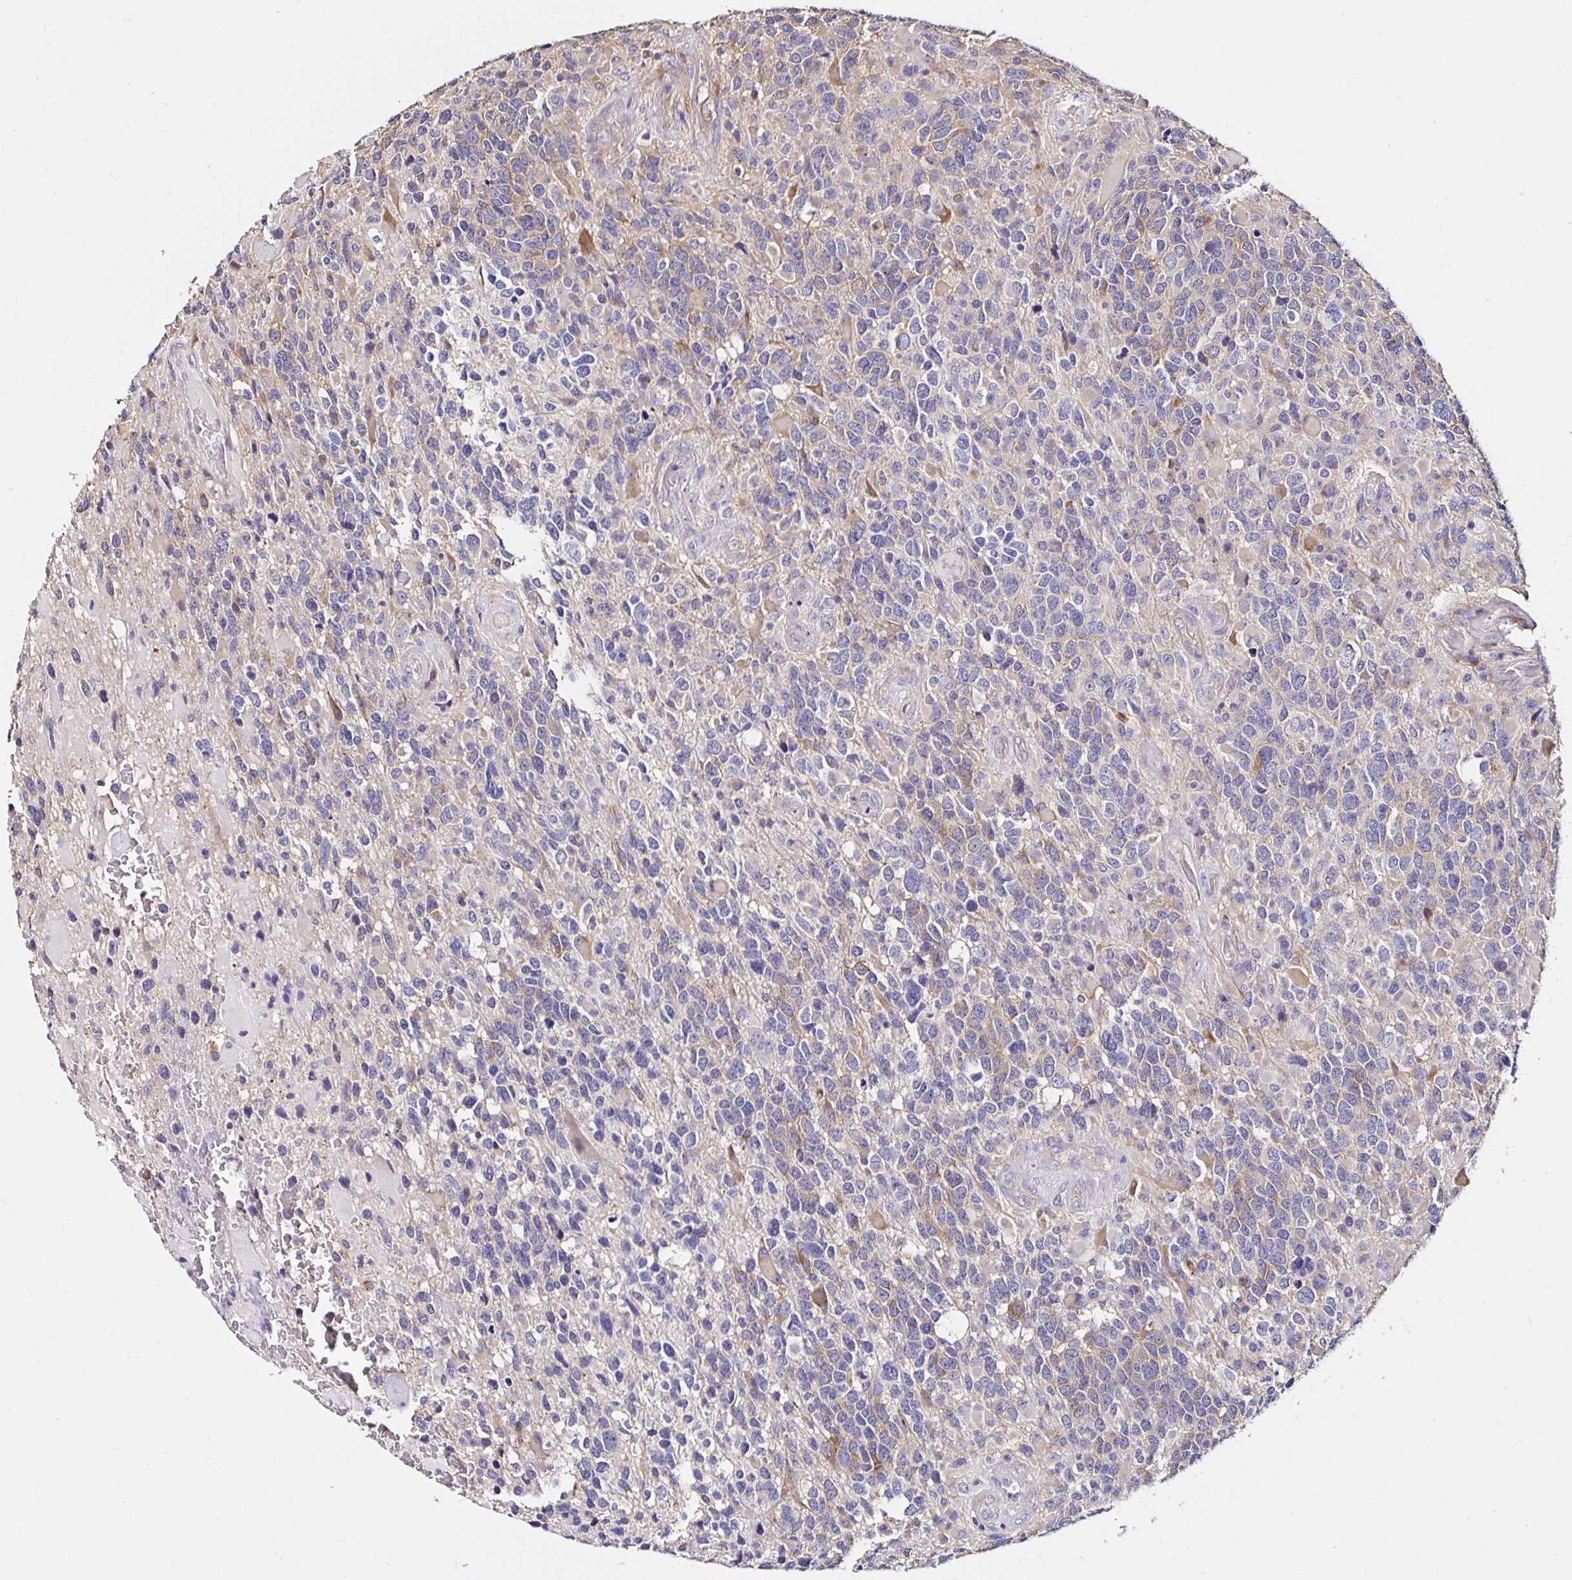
{"staining": {"intensity": "weak", "quantity": "<25%", "location": "cytoplasmic/membranous"}, "tissue": "glioma", "cell_type": "Tumor cells", "image_type": "cancer", "snomed": [{"axis": "morphology", "description": "Glioma, malignant, High grade"}, {"axis": "topography", "description": "Brain"}], "caption": "This is a photomicrograph of IHC staining of high-grade glioma (malignant), which shows no positivity in tumor cells.", "gene": "RSRP1", "patient": {"sex": "female", "age": 40}}